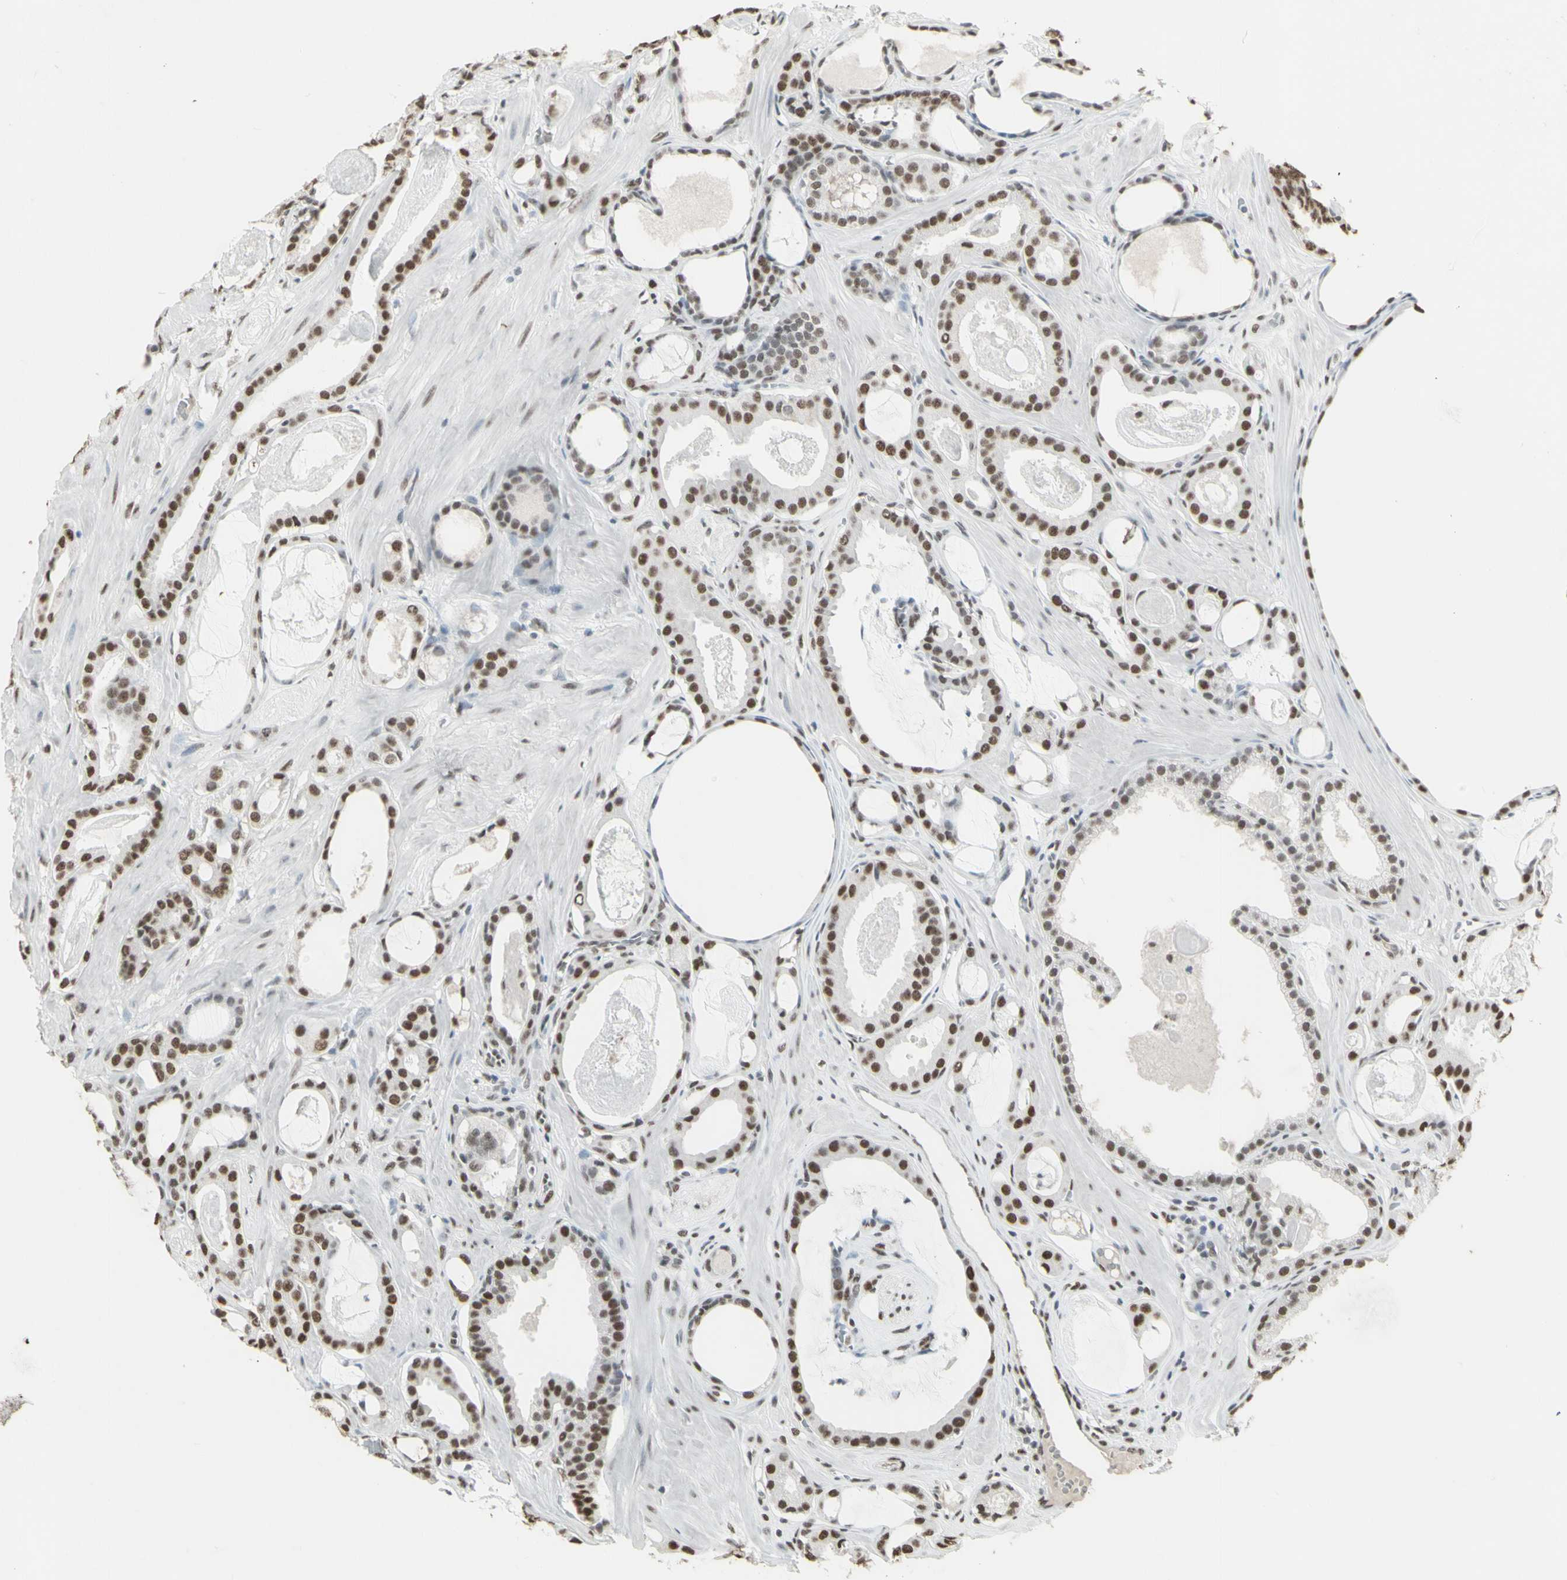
{"staining": {"intensity": "moderate", "quantity": ">75%", "location": "nuclear"}, "tissue": "prostate cancer", "cell_type": "Tumor cells", "image_type": "cancer", "snomed": [{"axis": "morphology", "description": "Adenocarcinoma, Low grade"}, {"axis": "topography", "description": "Prostate"}], "caption": "Immunohistochemical staining of prostate low-grade adenocarcinoma displays medium levels of moderate nuclear expression in about >75% of tumor cells. The staining is performed using DAB brown chromogen to label protein expression. The nuclei are counter-stained blue using hematoxylin.", "gene": "TRIM28", "patient": {"sex": "male", "age": 53}}